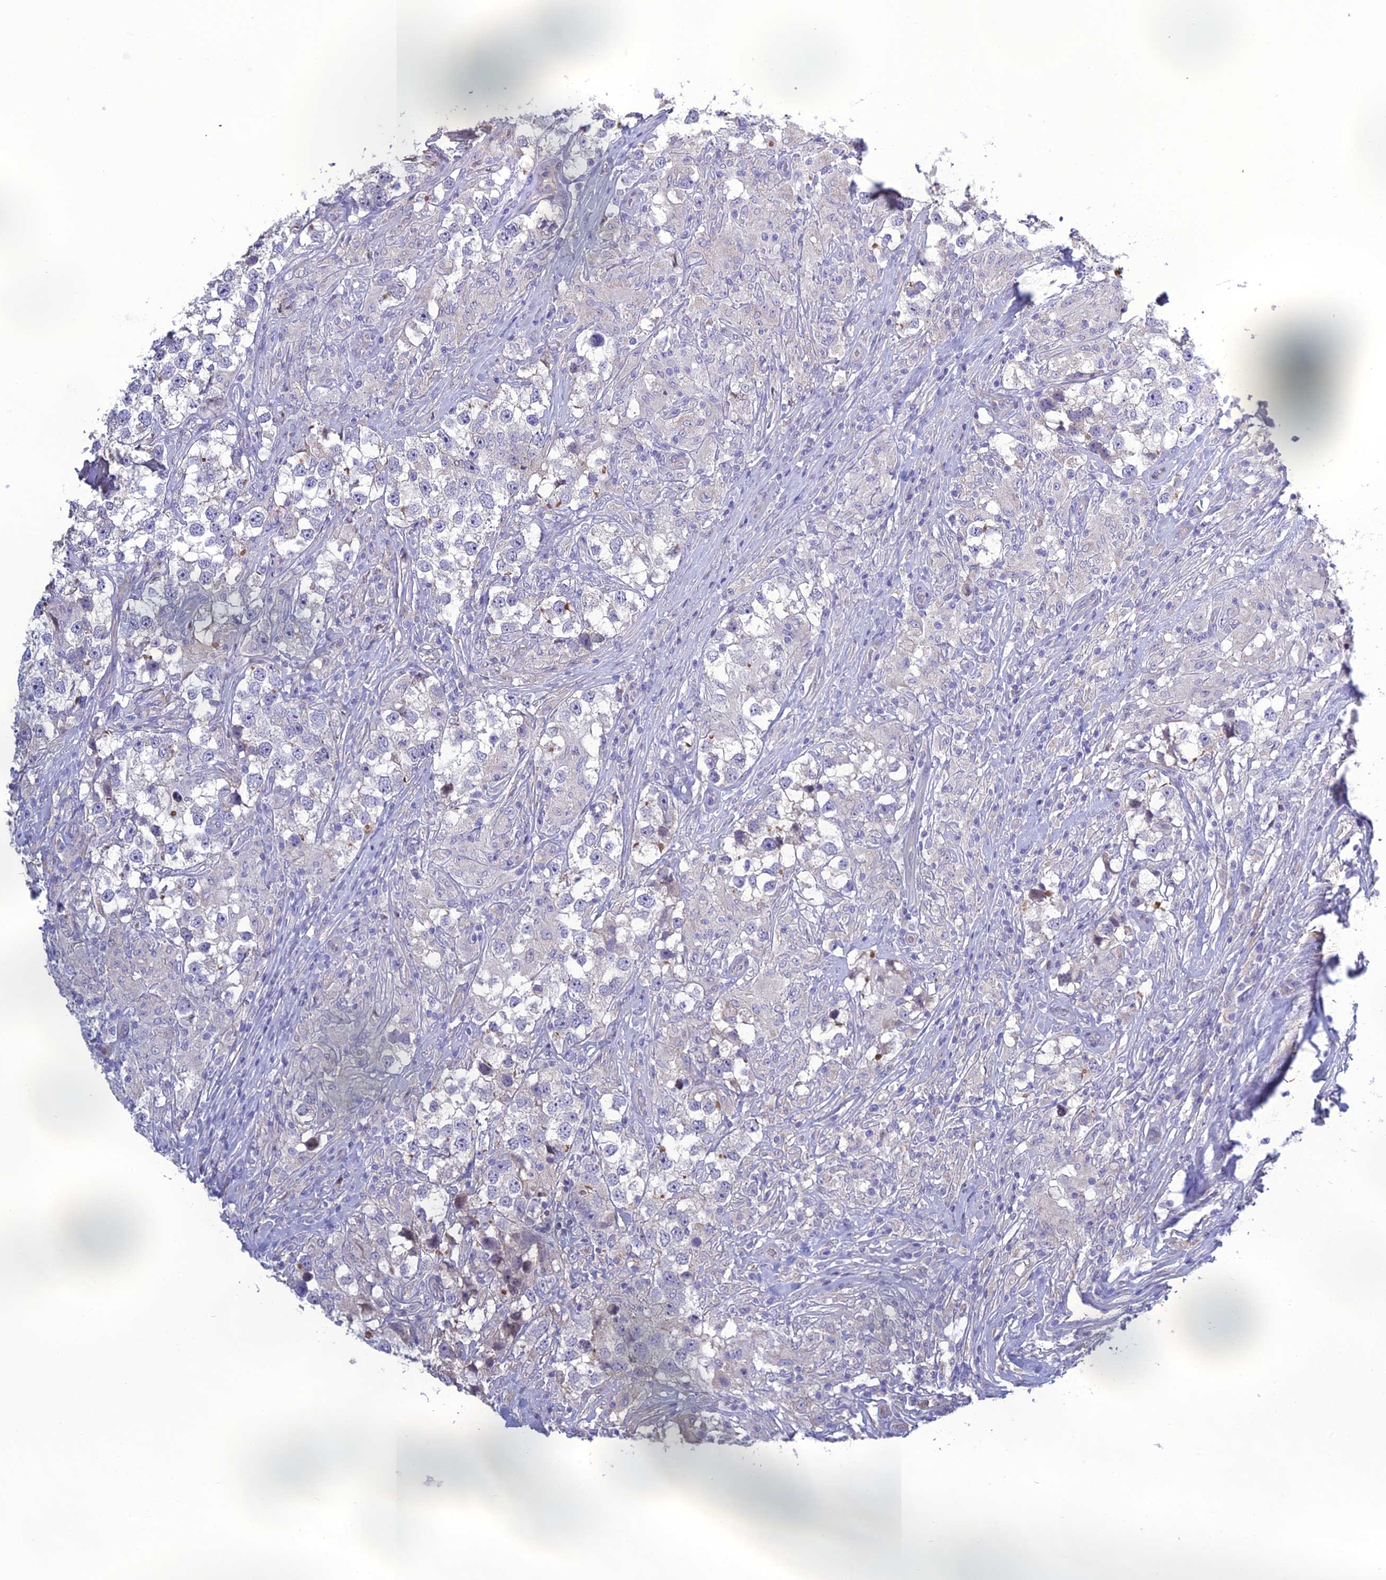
{"staining": {"intensity": "negative", "quantity": "none", "location": "none"}, "tissue": "testis cancer", "cell_type": "Tumor cells", "image_type": "cancer", "snomed": [{"axis": "morphology", "description": "Seminoma, NOS"}, {"axis": "topography", "description": "Testis"}], "caption": "DAB (3,3'-diaminobenzidine) immunohistochemical staining of human testis cancer shows no significant expression in tumor cells.", "gene": "LZTS2", "patient": {"sex": "male", "age": 46}}